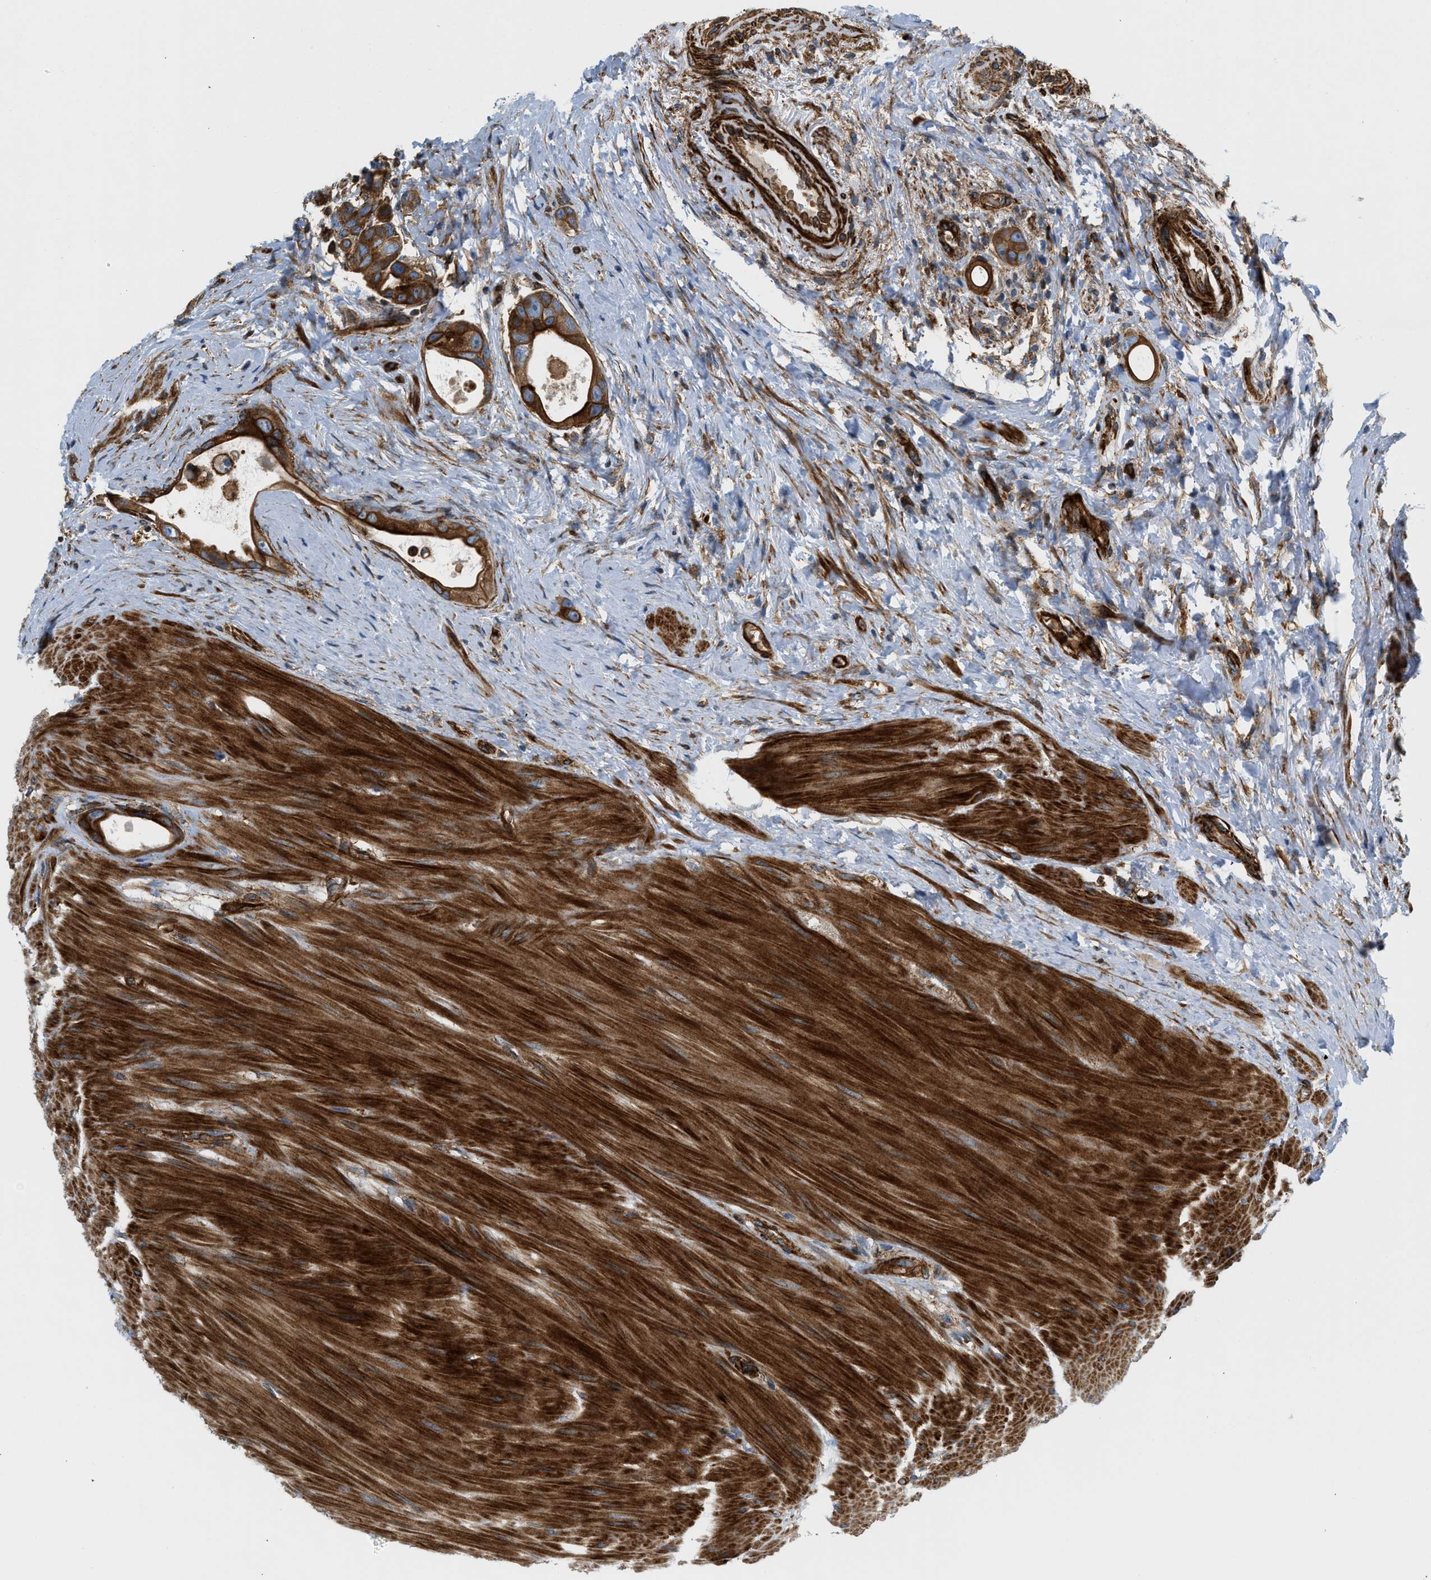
{"staining": {"intensity": "strong", "quantity": ">75%", "location": "cytoplasmic/membranous"}, "tissue": "colorectal cancer", "cell_type": "Tumor cells", "image_type": "cancer", "snomed": [{"axis": "morphology", "description": "Adenocarcinoma, NOS"}, {"axis": "topography", "description": "Rectum"}], "caption": "A brown stain highlights strong cytoplasmic/membranous positivity of a protein in human colorectal adenocarcinoma tumor cells. (DAB (3,3'-diaminobenzidine) IHC, brown staining for protein, blue staining for nuclei).", "gene": "HIP1", "patient": {"sex": "male", "age": 51}}